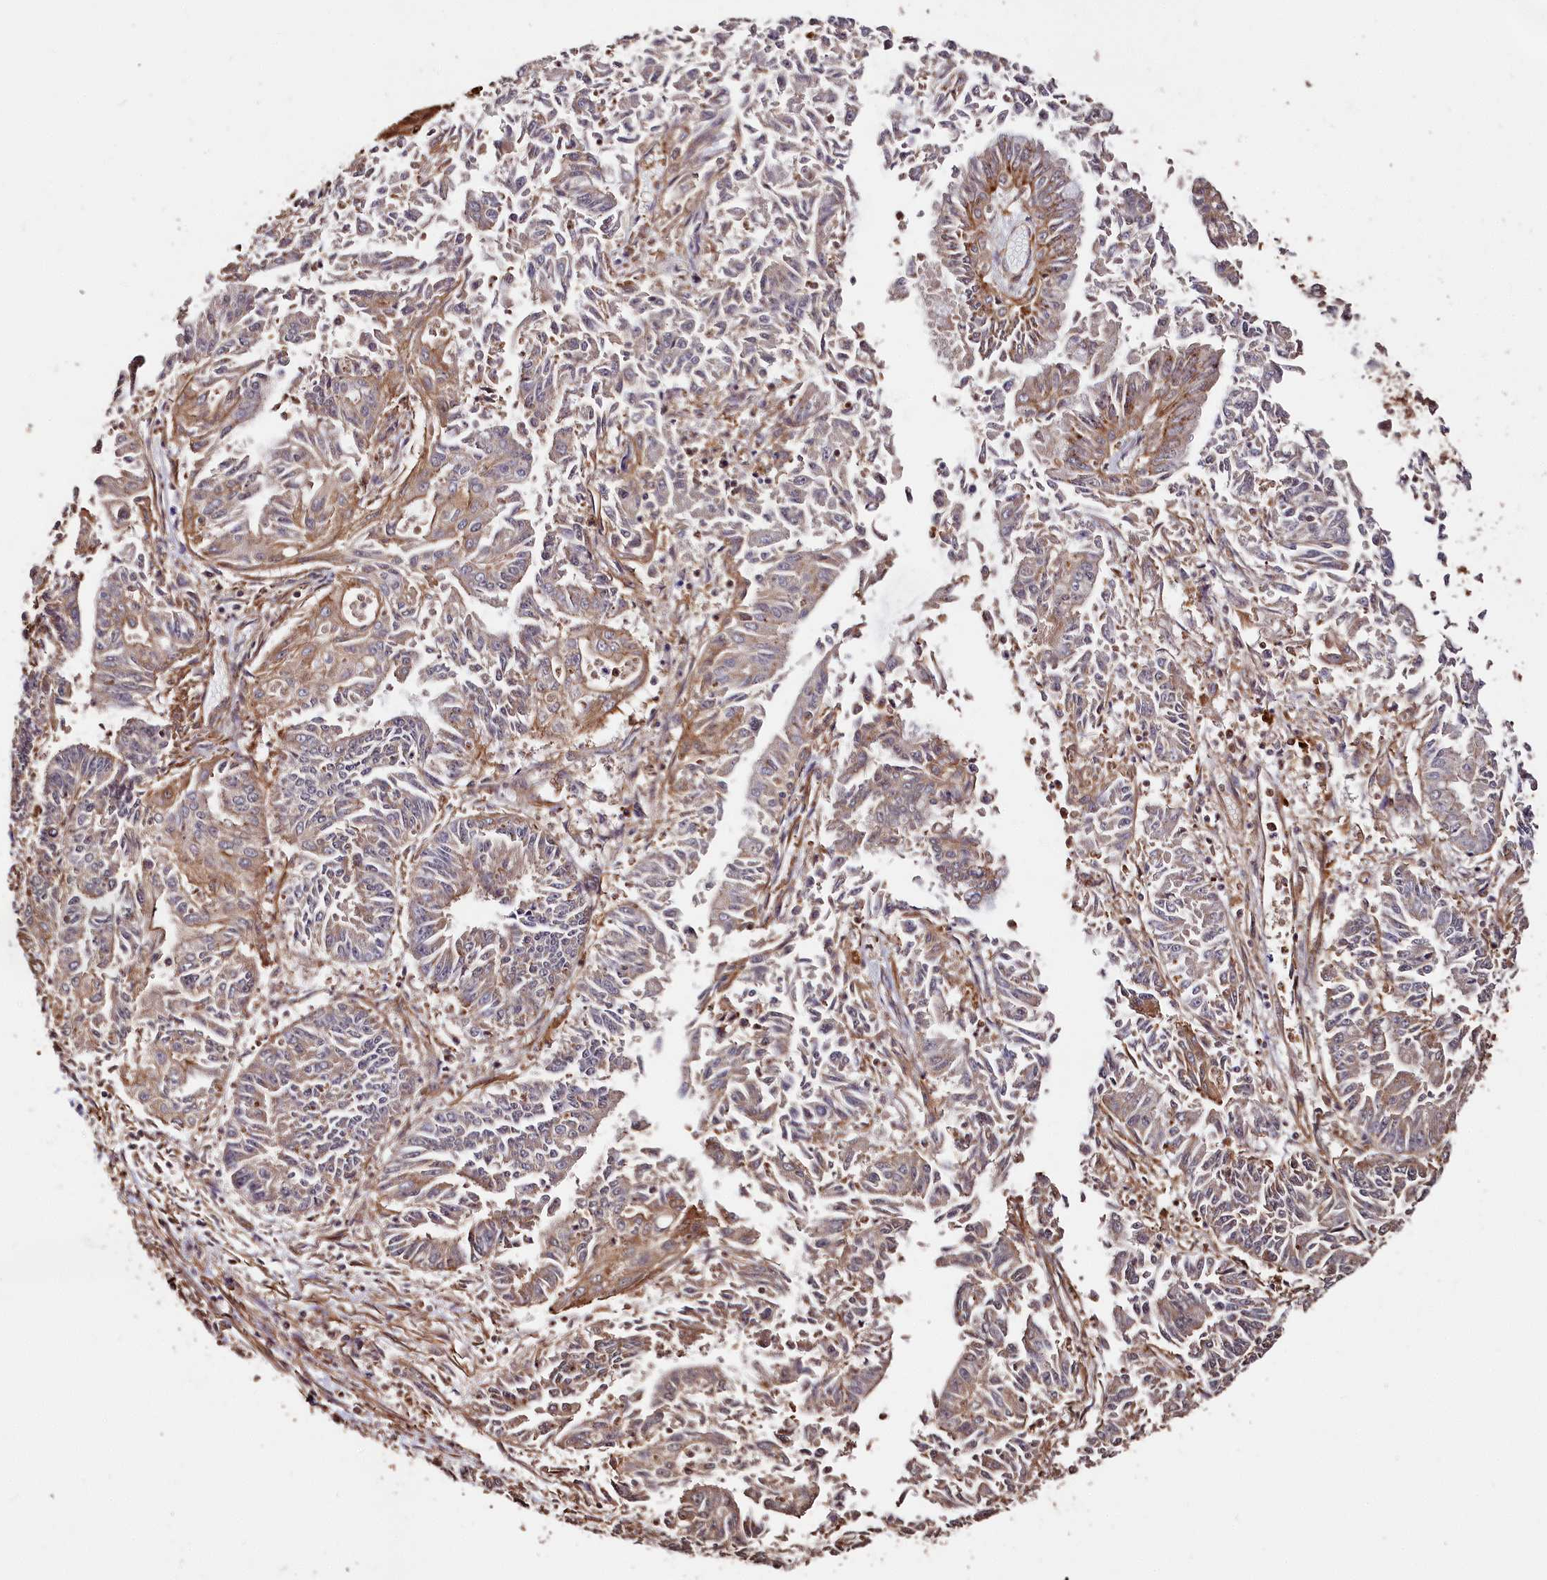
{"staining": {"intensity": "moderate", "quantity": "<25%", "location": "cytoplasmic/membranous"}, "tissue": "endometrial cancer", "cell_type": "Tumor cells", "image_type": "cancer", "snomed": [{"axis": "morphology", "description": "Adenocarcinoma, NOS"}, {"axis": "topography", "description": "Endometrium"}], "caption": "An immunohistochemistry histopathology image of neoplastic tissue is shown. Protein staining in brown shows moderate cytoplasmic/membranous positivity in endometrial cancer (adenocarcinoma) within tumor cells.", "gene": "MMP15", "patient": {"sex": "female", "age": 73}}